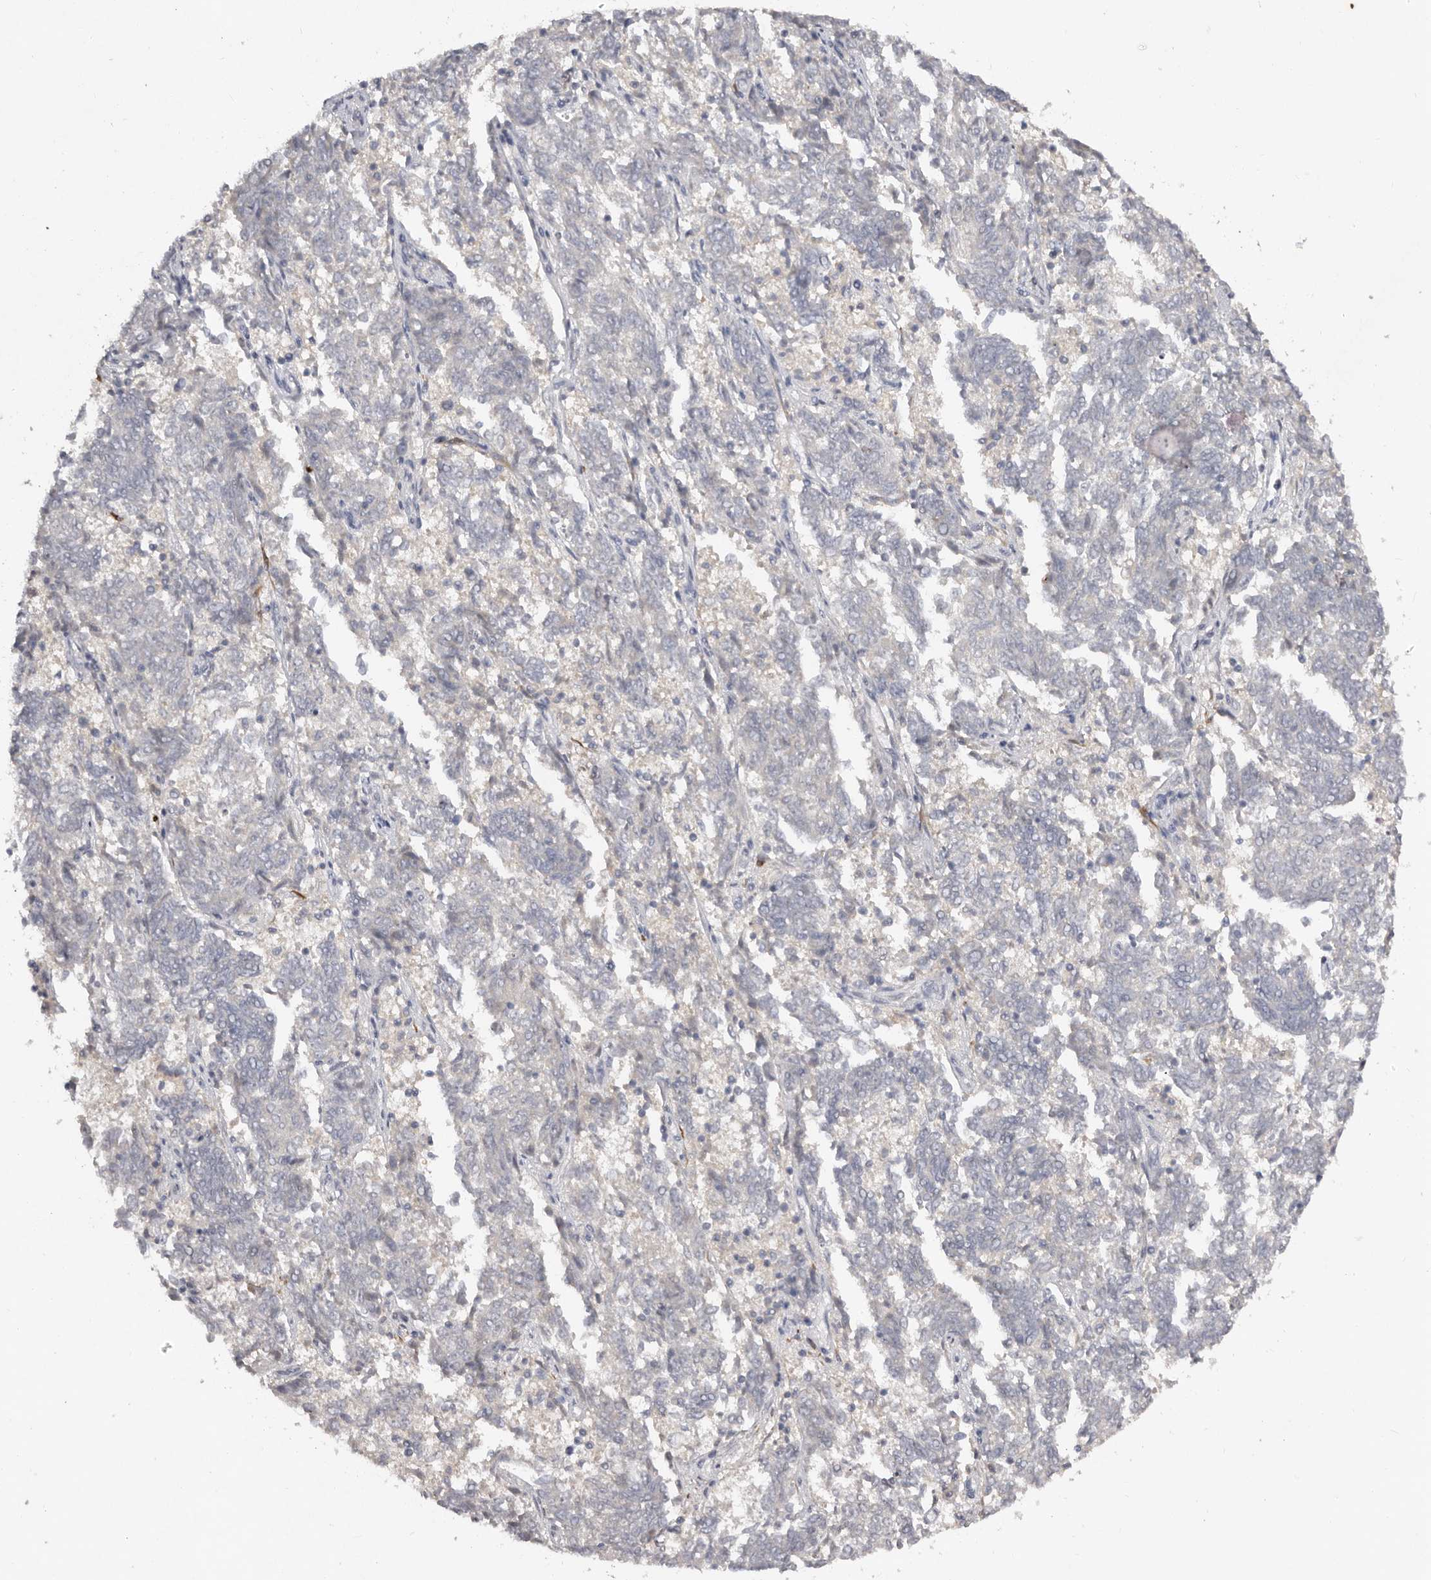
{"staining": {"intensity": "negative", "quantity": "none", "location": "none"}, "tissue": "endometrial cancer", "cell_type": "Tumor cells", "image_type": "cancer", "snomed": [{"axis": "morphology", "description": "Adenocarcinoma, NOS"}, {"axis": "topography", "description": "Endometrium"}], "caption": "The photomicrograph exhibits no staining of tumor cells in endometrial cancer. Nuclei are stained in blue.", "gene": "SCUBE2", "patient": {"sex": "female", "age": 80}}